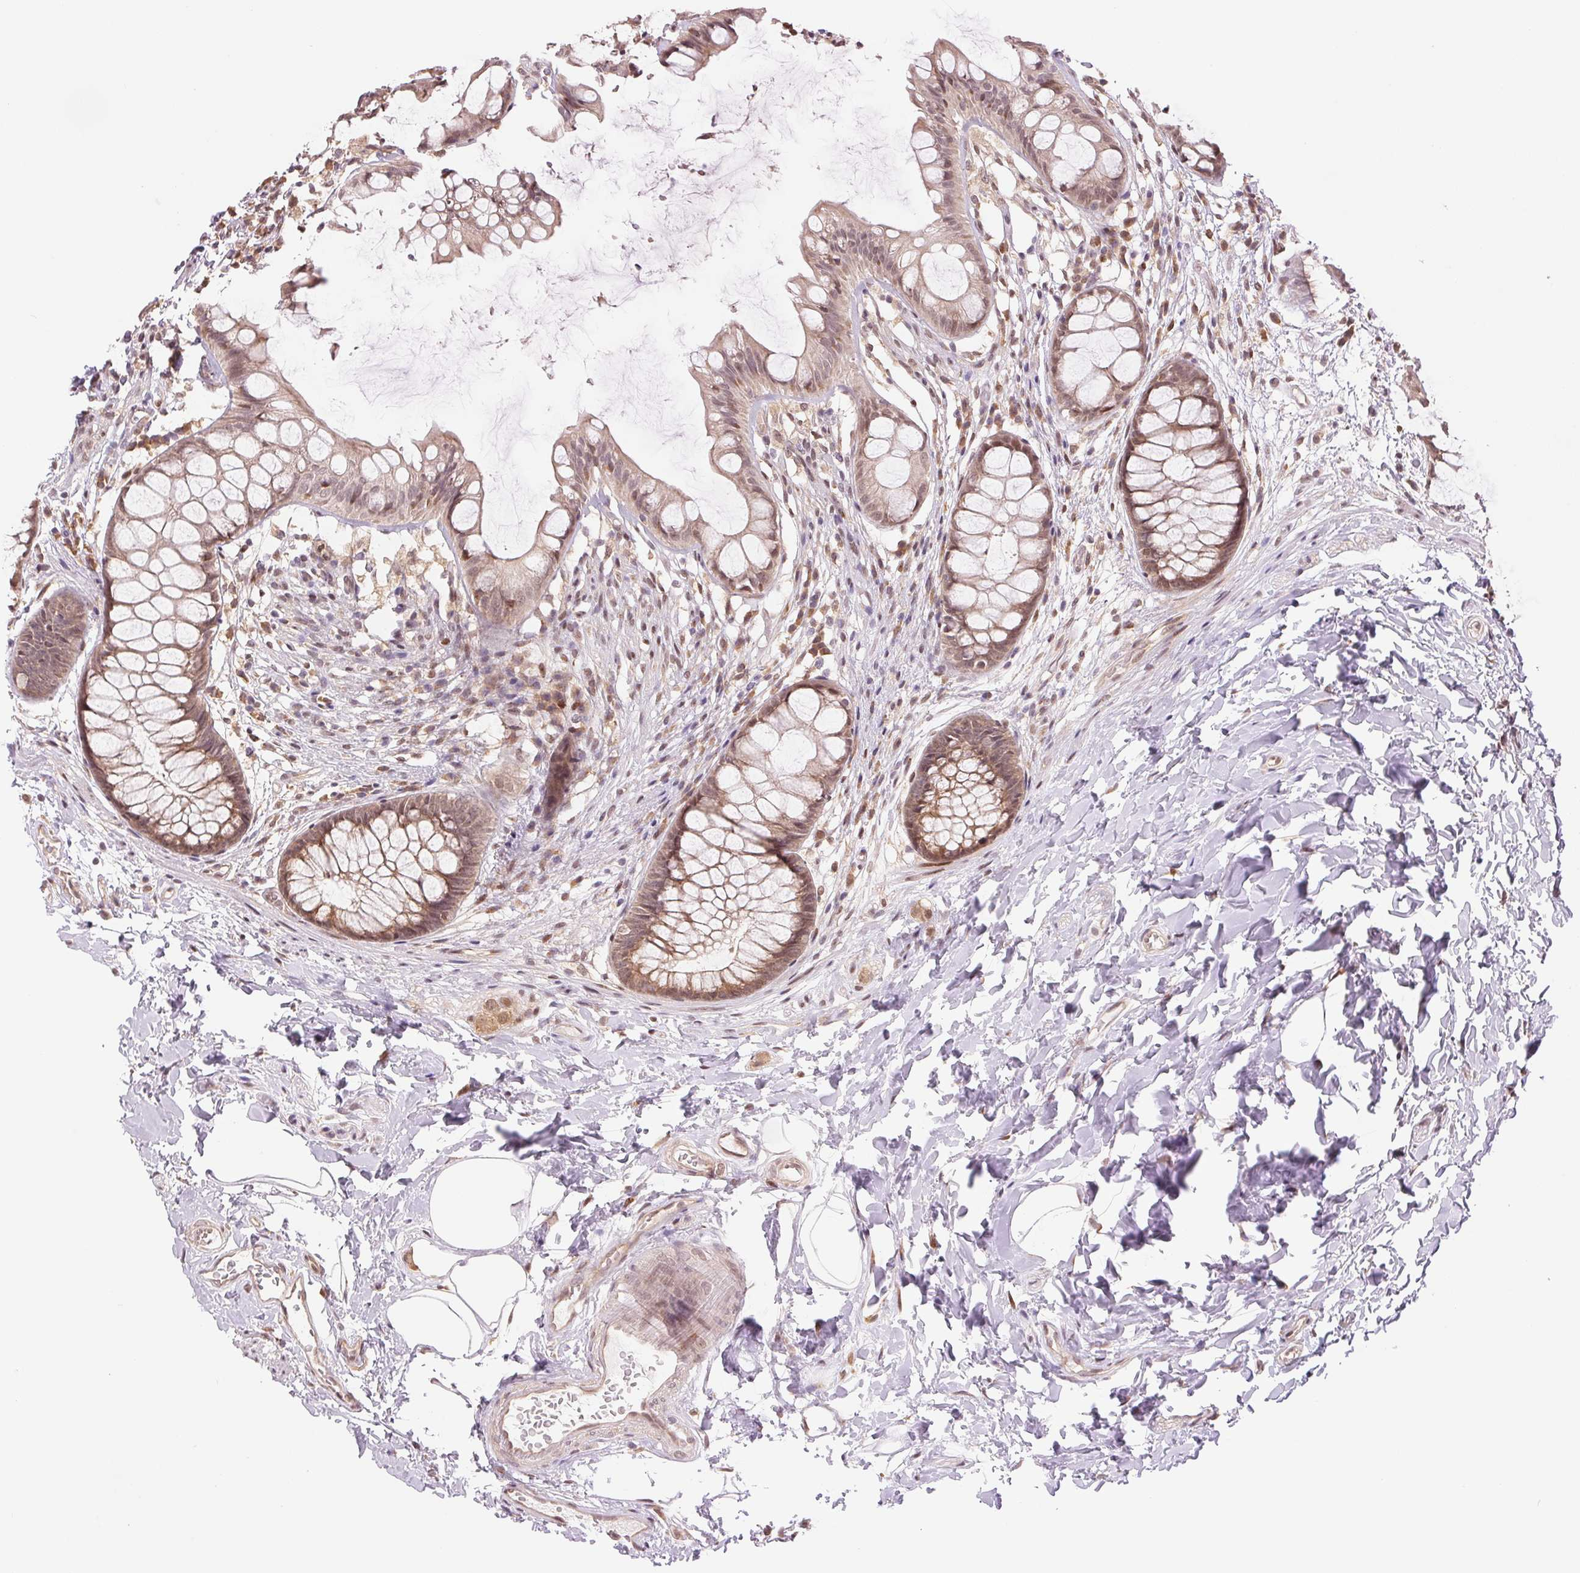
{"staining": {"intensity": "moderate", "quantity": ">75%", "location": "cytoplasmic/membranous,nuclear"}, "tissue": "rectum", "cell_type": "Glandular cells", "image_type": "normal", "snomed": [{"axis": "morphology", "description": "Normal tissue, NOS"}, {"axis": "topography", "description": "Rectum"}], "caption": "Benign rectum was stained to show a protein in brown. There is medium levels of moderate cytoplasmic/membranous,nuclear staining in about >75% of glandular cells.", "gene": "ERI3", "patient": {"sex": "female", "age": 62}}